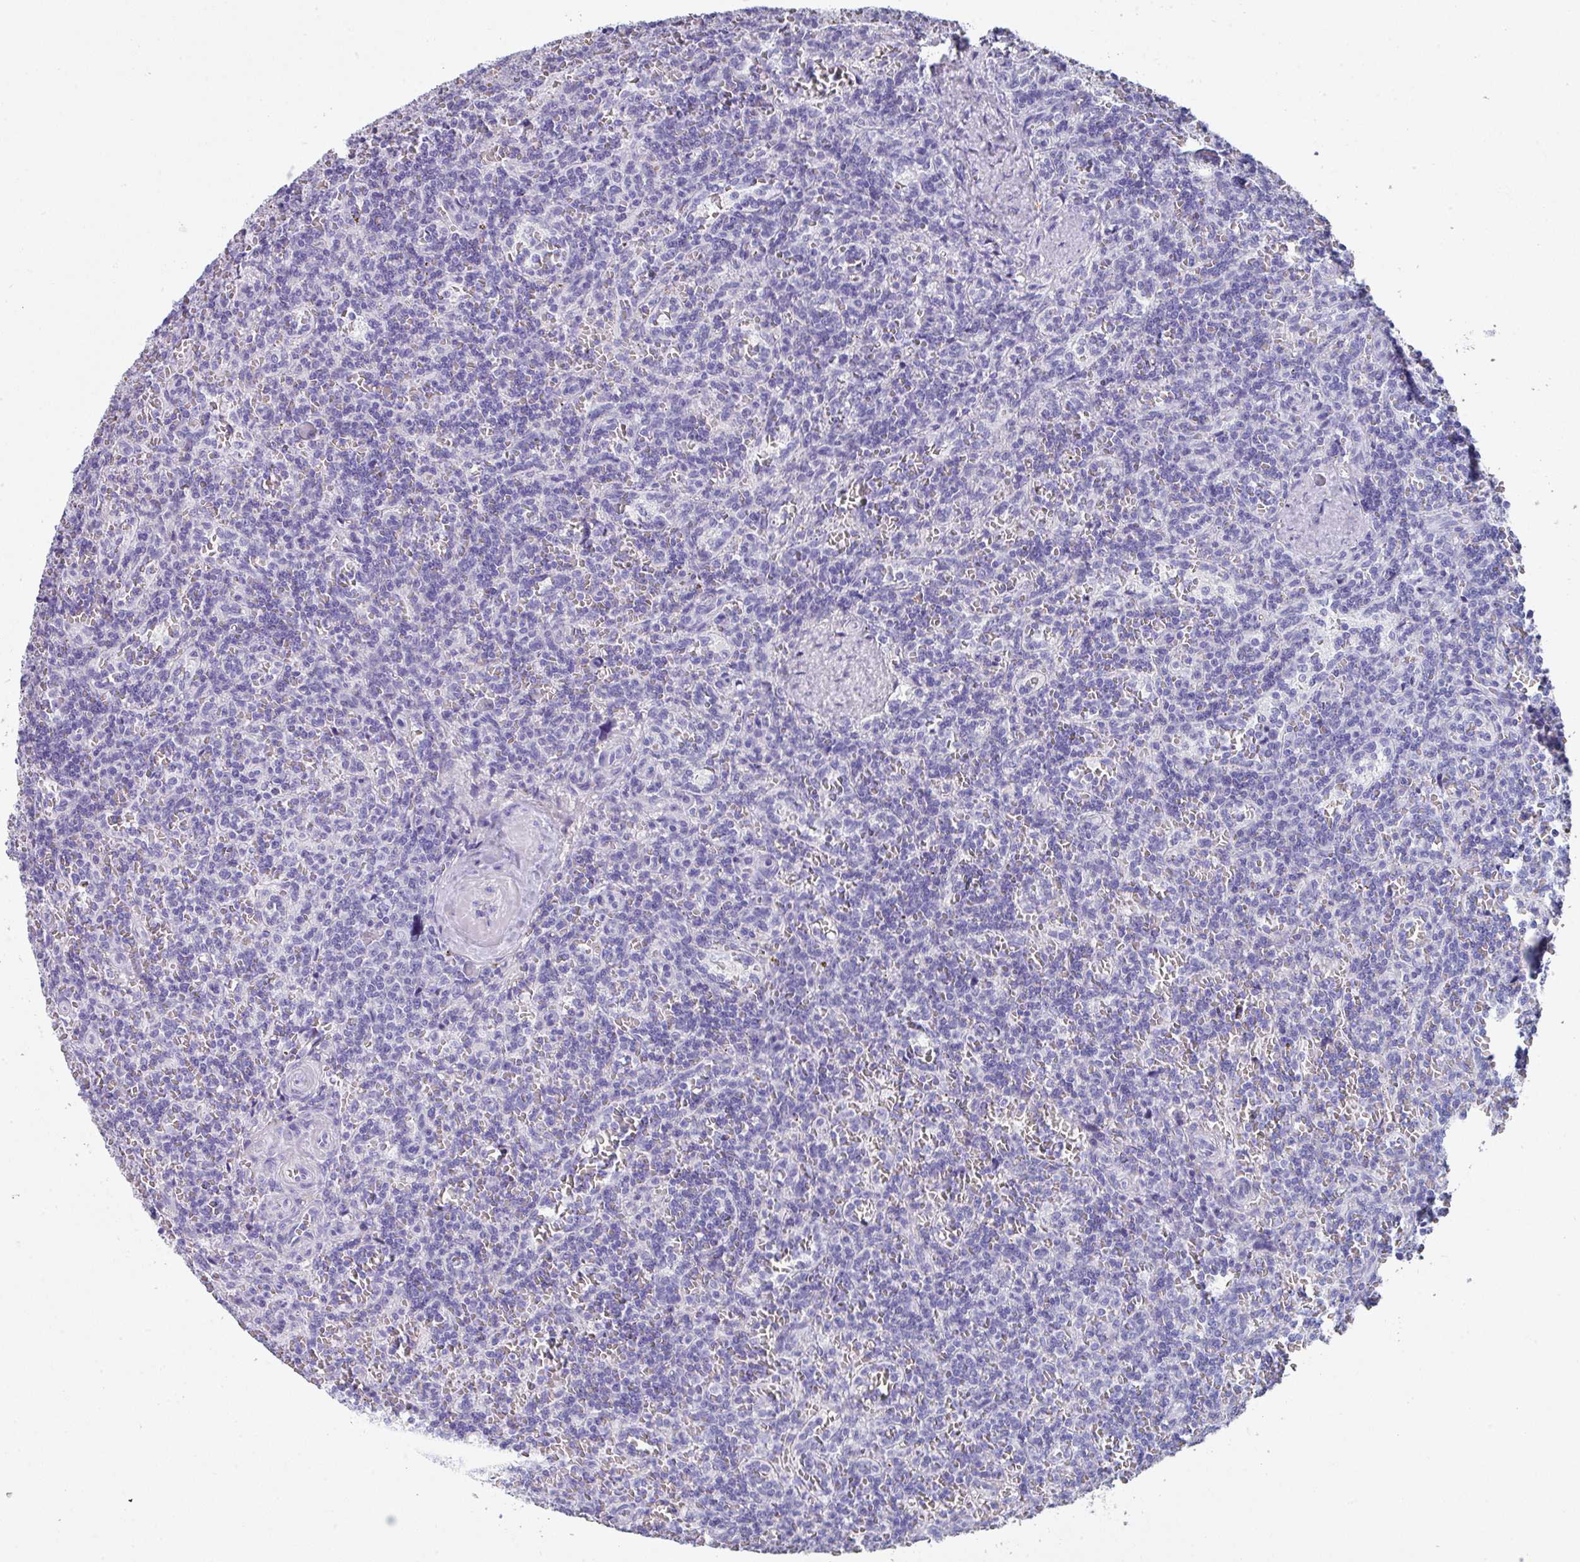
{"staining": {"intensity": "negative", "quantity": "none", "location": "none"}, "tissue": "lymphoma", "cell_type": "Tumor cells", "image_type": "cancer", "snomed": [{"axis": "morphology", "description": "Malignant lymphoma, non-Hodgkin's type, Low grade"}, {"axis": "topography", "description": "Spleen"}], "caption": "The histopathology image demonstrates no significant positivity in tumor cells of lymphoma.", "gene": "PEX10", "patient": {"sex": "male", "age": 73}}